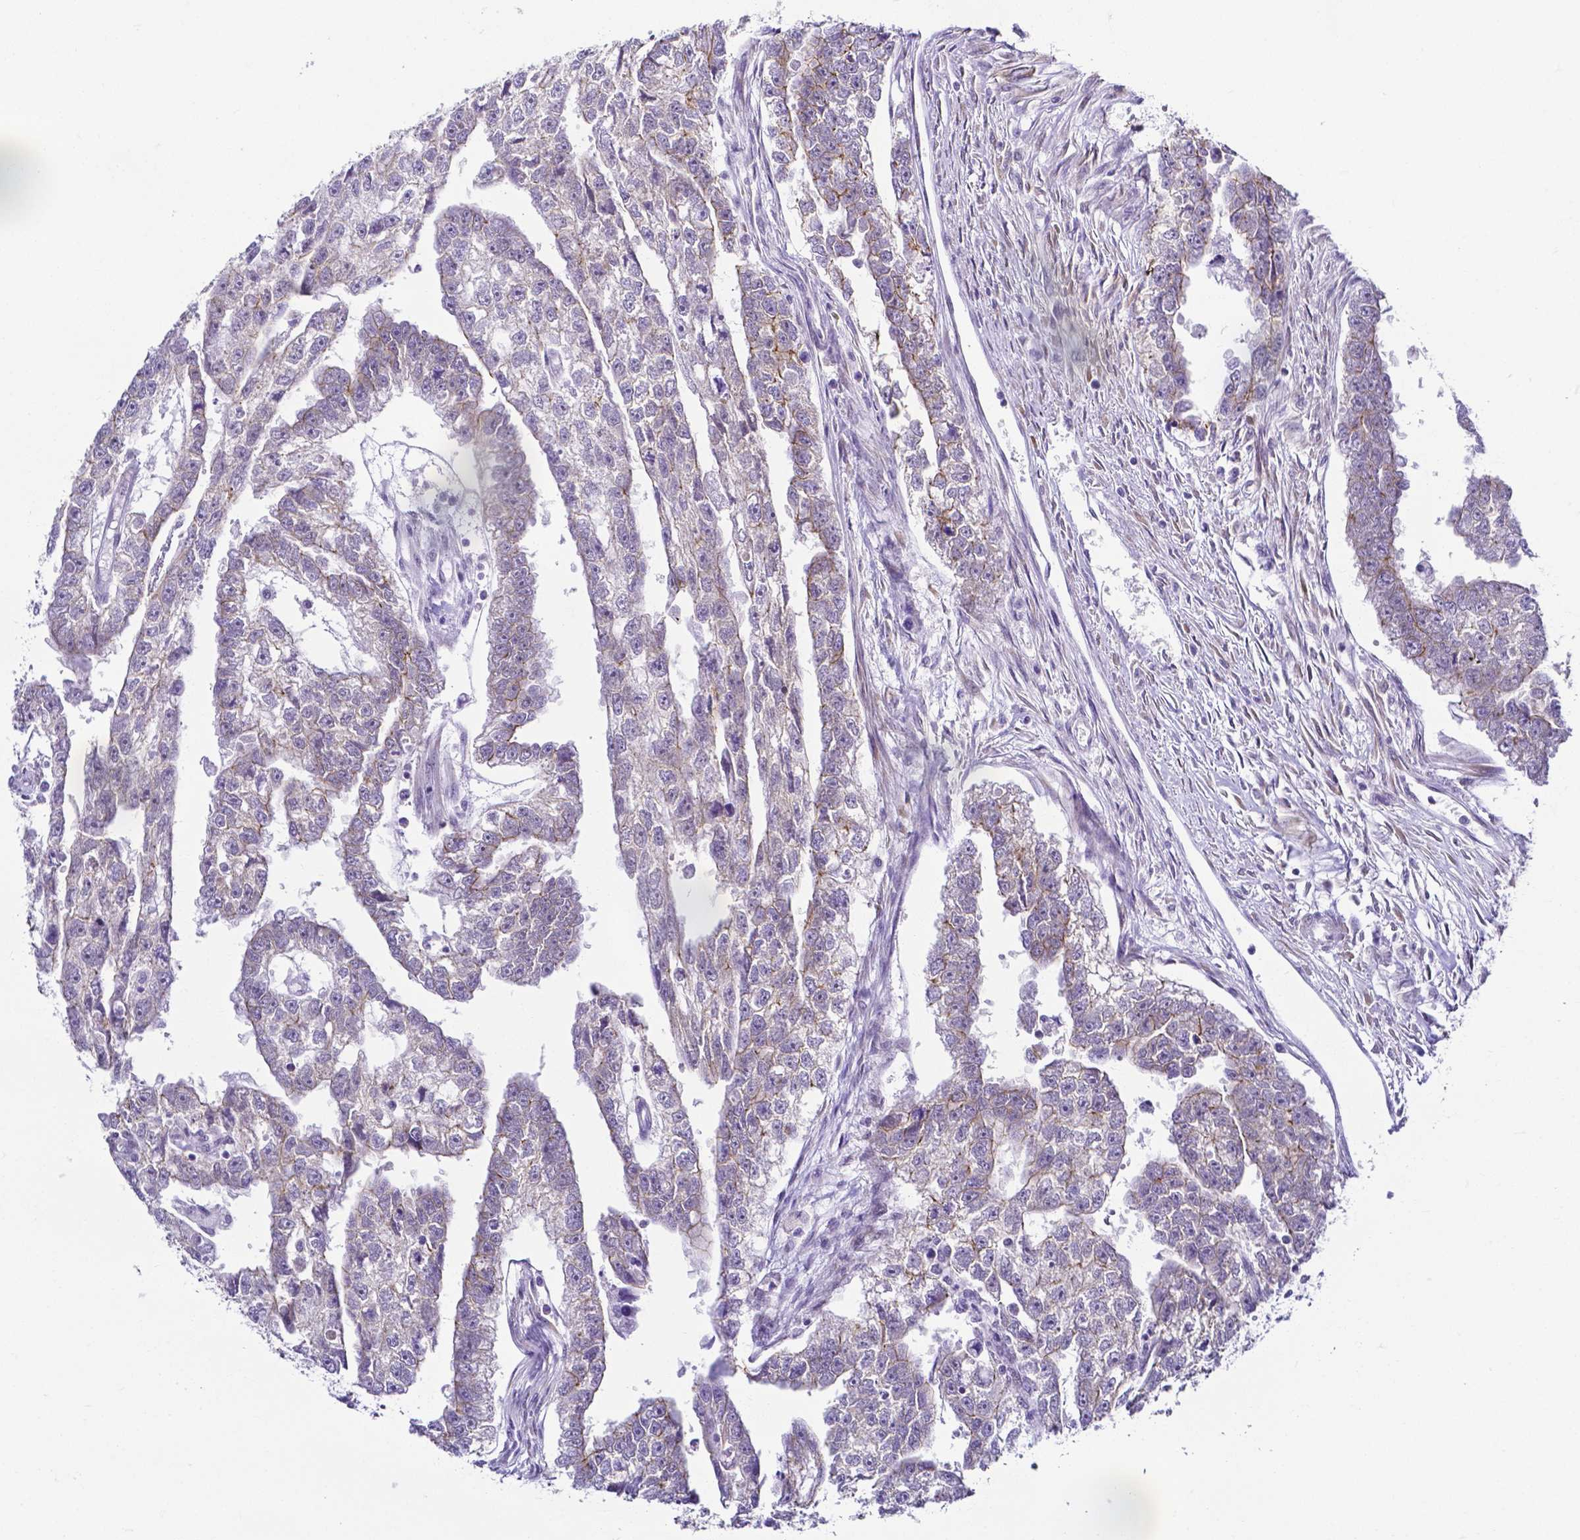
{"staining": {"intensity": "moderate", "quantity": "<25%", "location": "cytoplasmic/membranous"}, "tissue": "testis cancer", "cell_type": "Tumor cells", "image_type": "cancer", "snomed": [{"axis": "morphology", "description": "Carcinoma, Embryonal, NOS"}, {"axis": "morphology", "description": "Teratoma, malignant, NOS"}, {"axis": "topography", "description": "Testis"}], "caption": "Human testis malignant teratoma stained for a protein (brown) shows moderate cytoplasmic/membranous positive positivity in approximately <25% of tumor cells.", "gene": "FAM83G", "patient": {"sex": "male", "age": 44}}